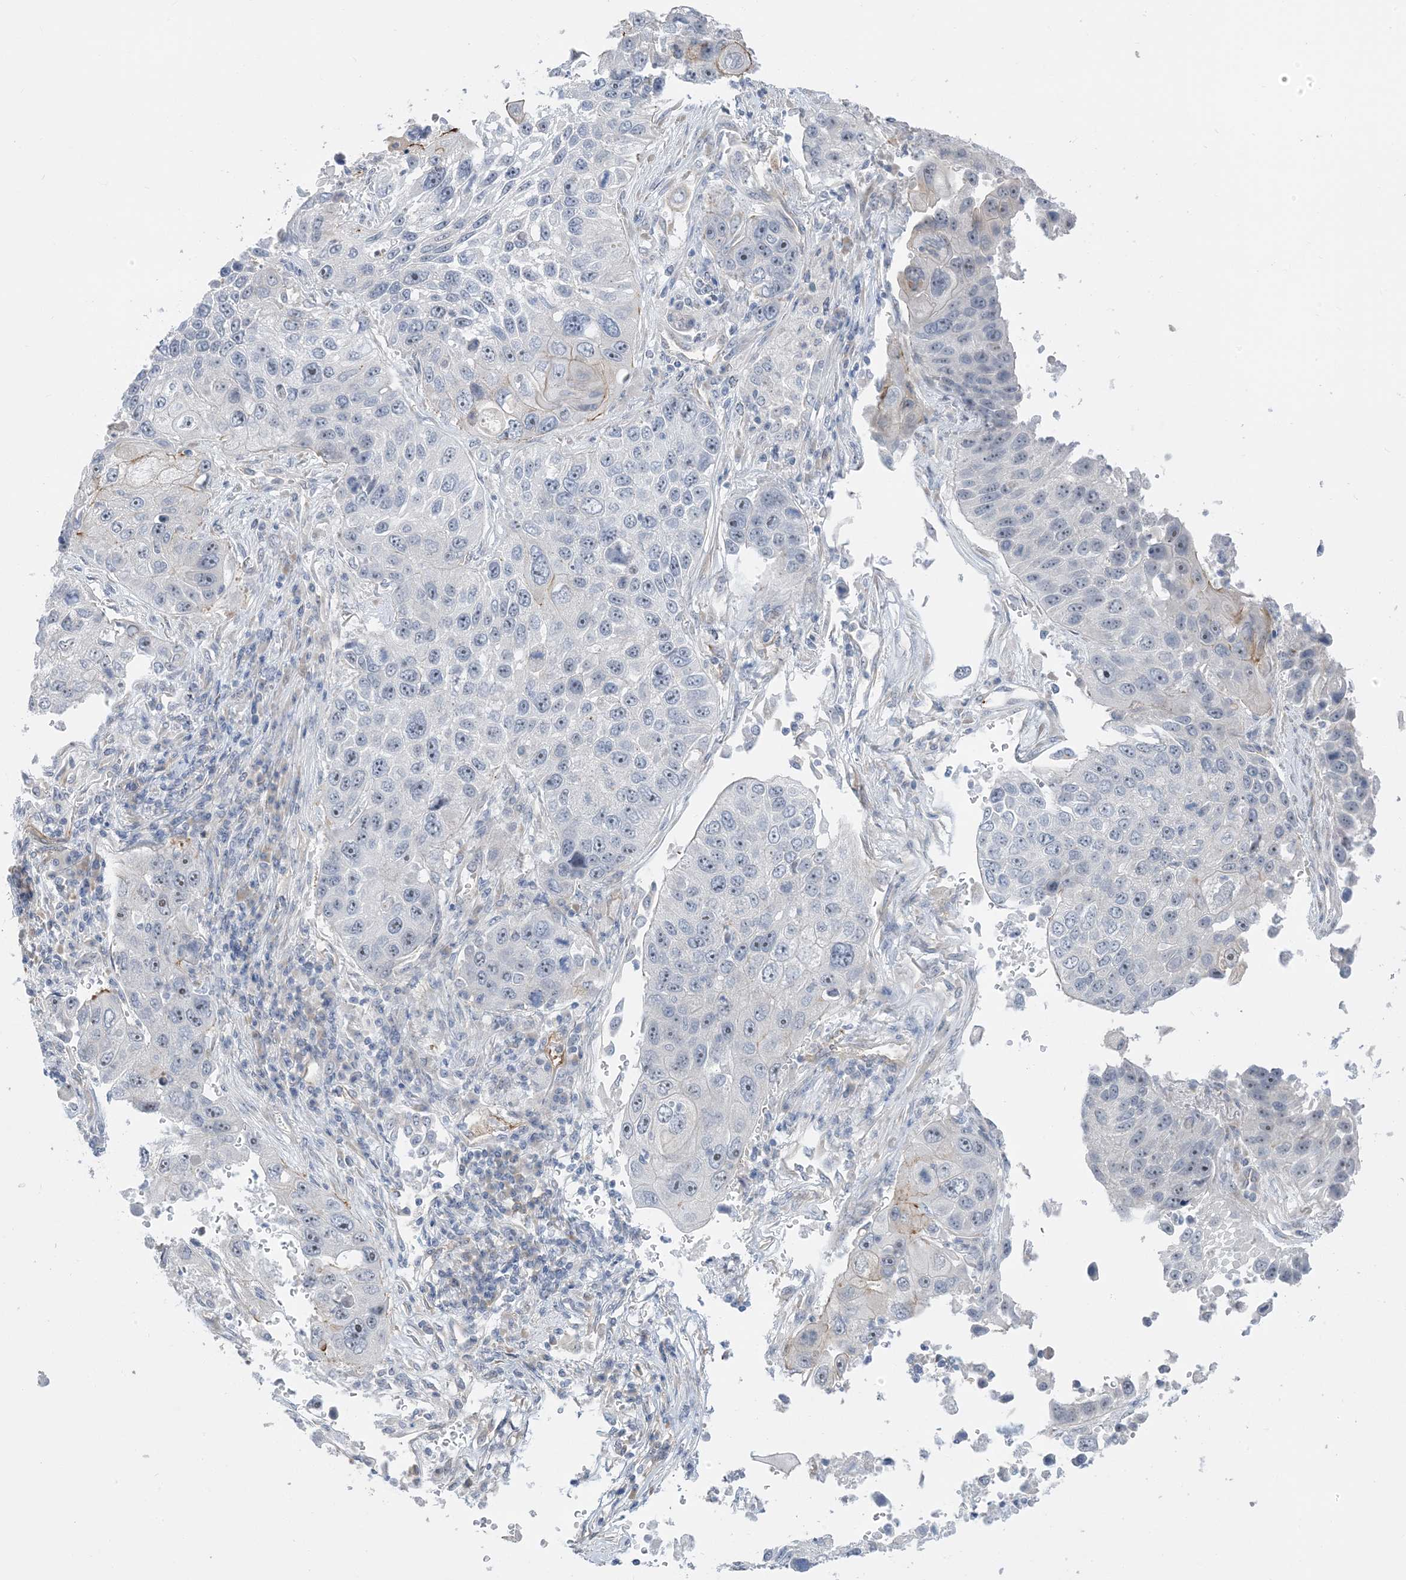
{"staining": {"intensity": "negative", "quantity": "none", "location": "none"}, "tissue": "lung cancer", "cell_type": "Tumor cells", "image_type": "cancer", "snomed": [{"axis": "morphology", "description": "Squamous cell carcinoma, NOS"}, {"axis": "topography", "description": "Lung"}], "caption": "IHC of lung cancer (squamous cell carcinoma) shows no positivity in tumor cells. (DAB (3,3'-diaminobenzidine) immunohistochemistry (IHC) visualized using brightfield microscopy, high magnification).", "gene": "IL36B", "patient": {"sex": "male", "age": 61}}